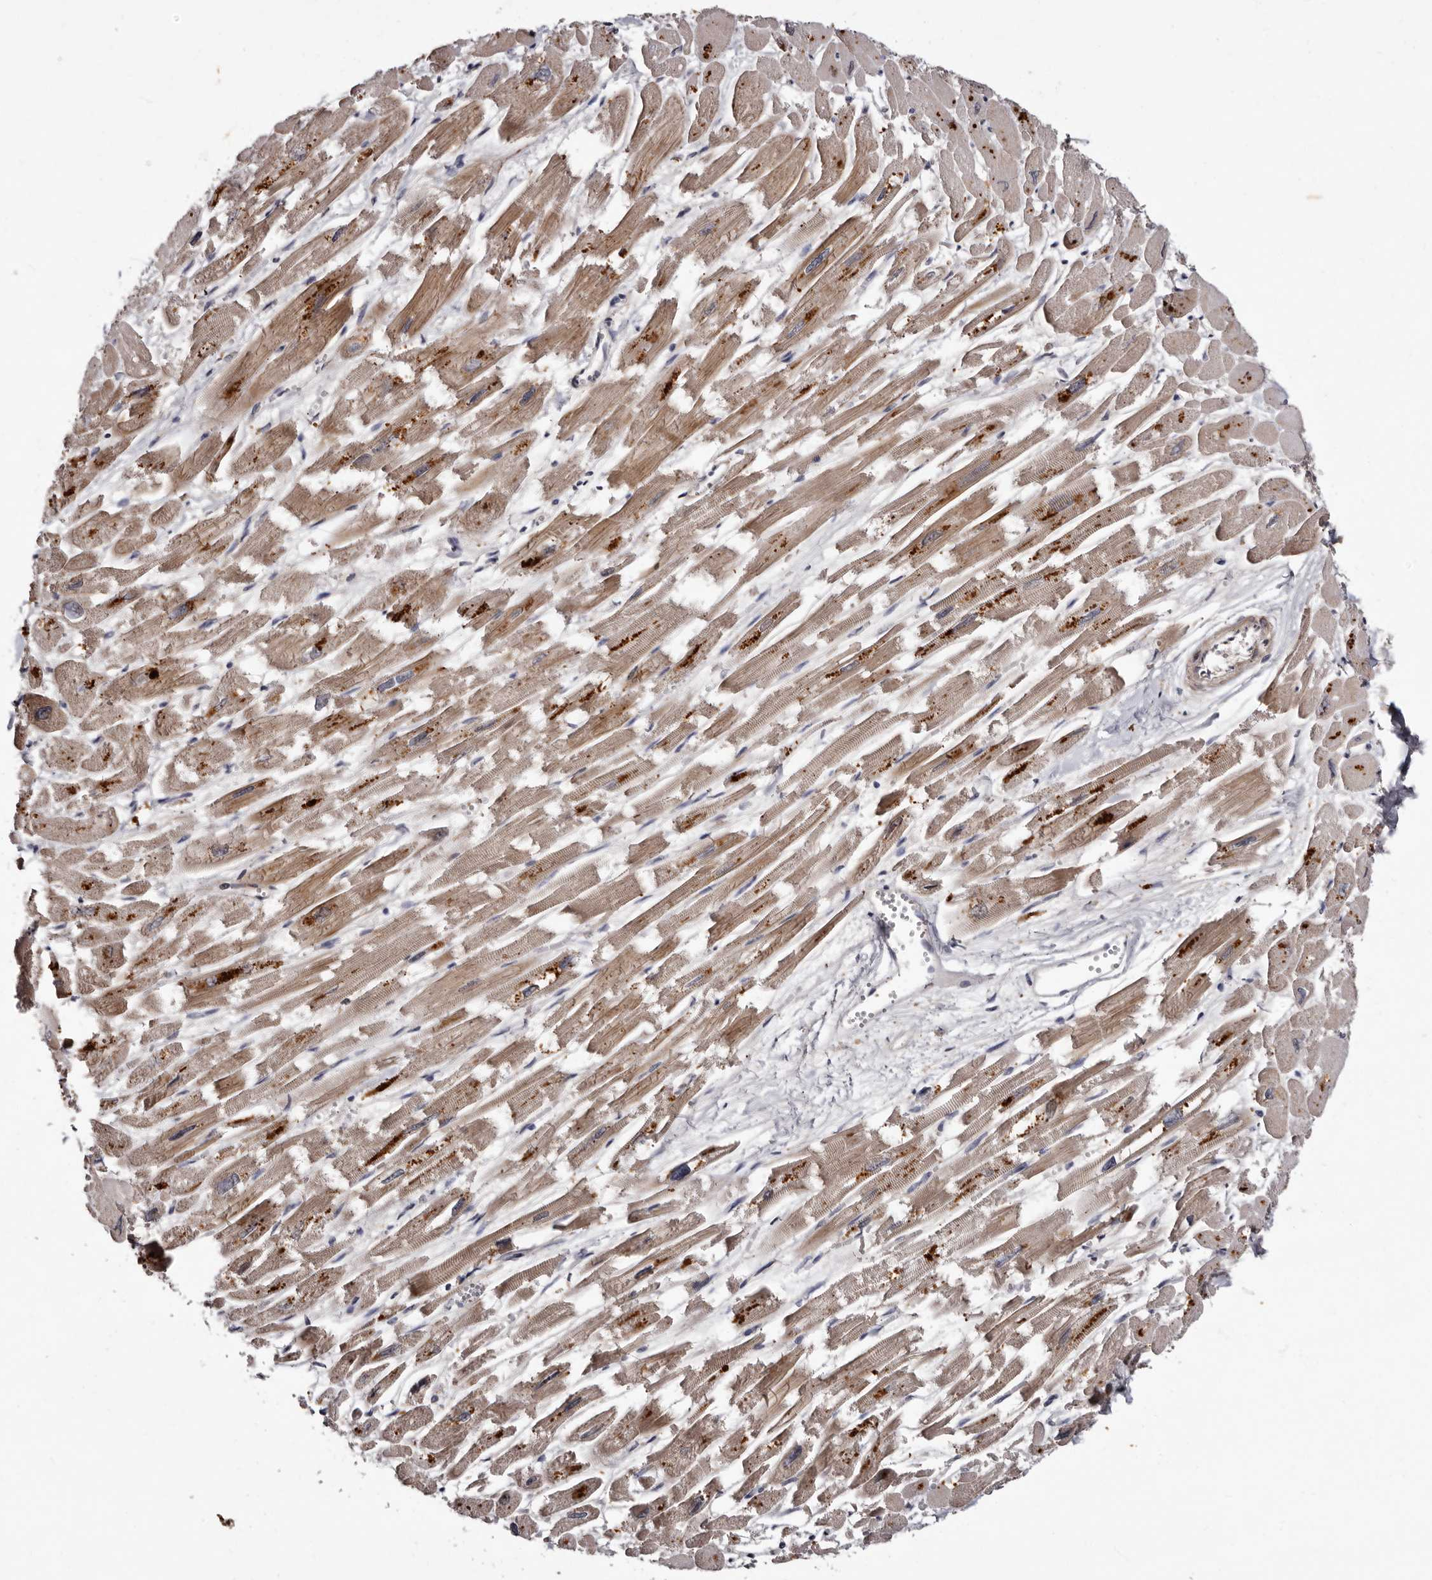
{"staining": {"intensity": "moderate", "quantity": ">75%", "location": "cytoplasmic/membranous"}, "tissue": "heart muscle", "cell_type": "Cardiomyocytes", "image_type": "normal", "snomed": [{"axis": "morphology", "description": "Normal tissue, NOS"}, {"axis": "topography", "description": "Heart"}], "caption": "Brown immunohistochemical staining in unremarkable human heart muscle displays moderate cytoplasmic/membranous staining in about >75% of cardiomyocytes. (Brightfield microscopy of DAB IHC at high magnification).", "gene": "LANCL2", "patient": {"sex": "male", "age": 54}}